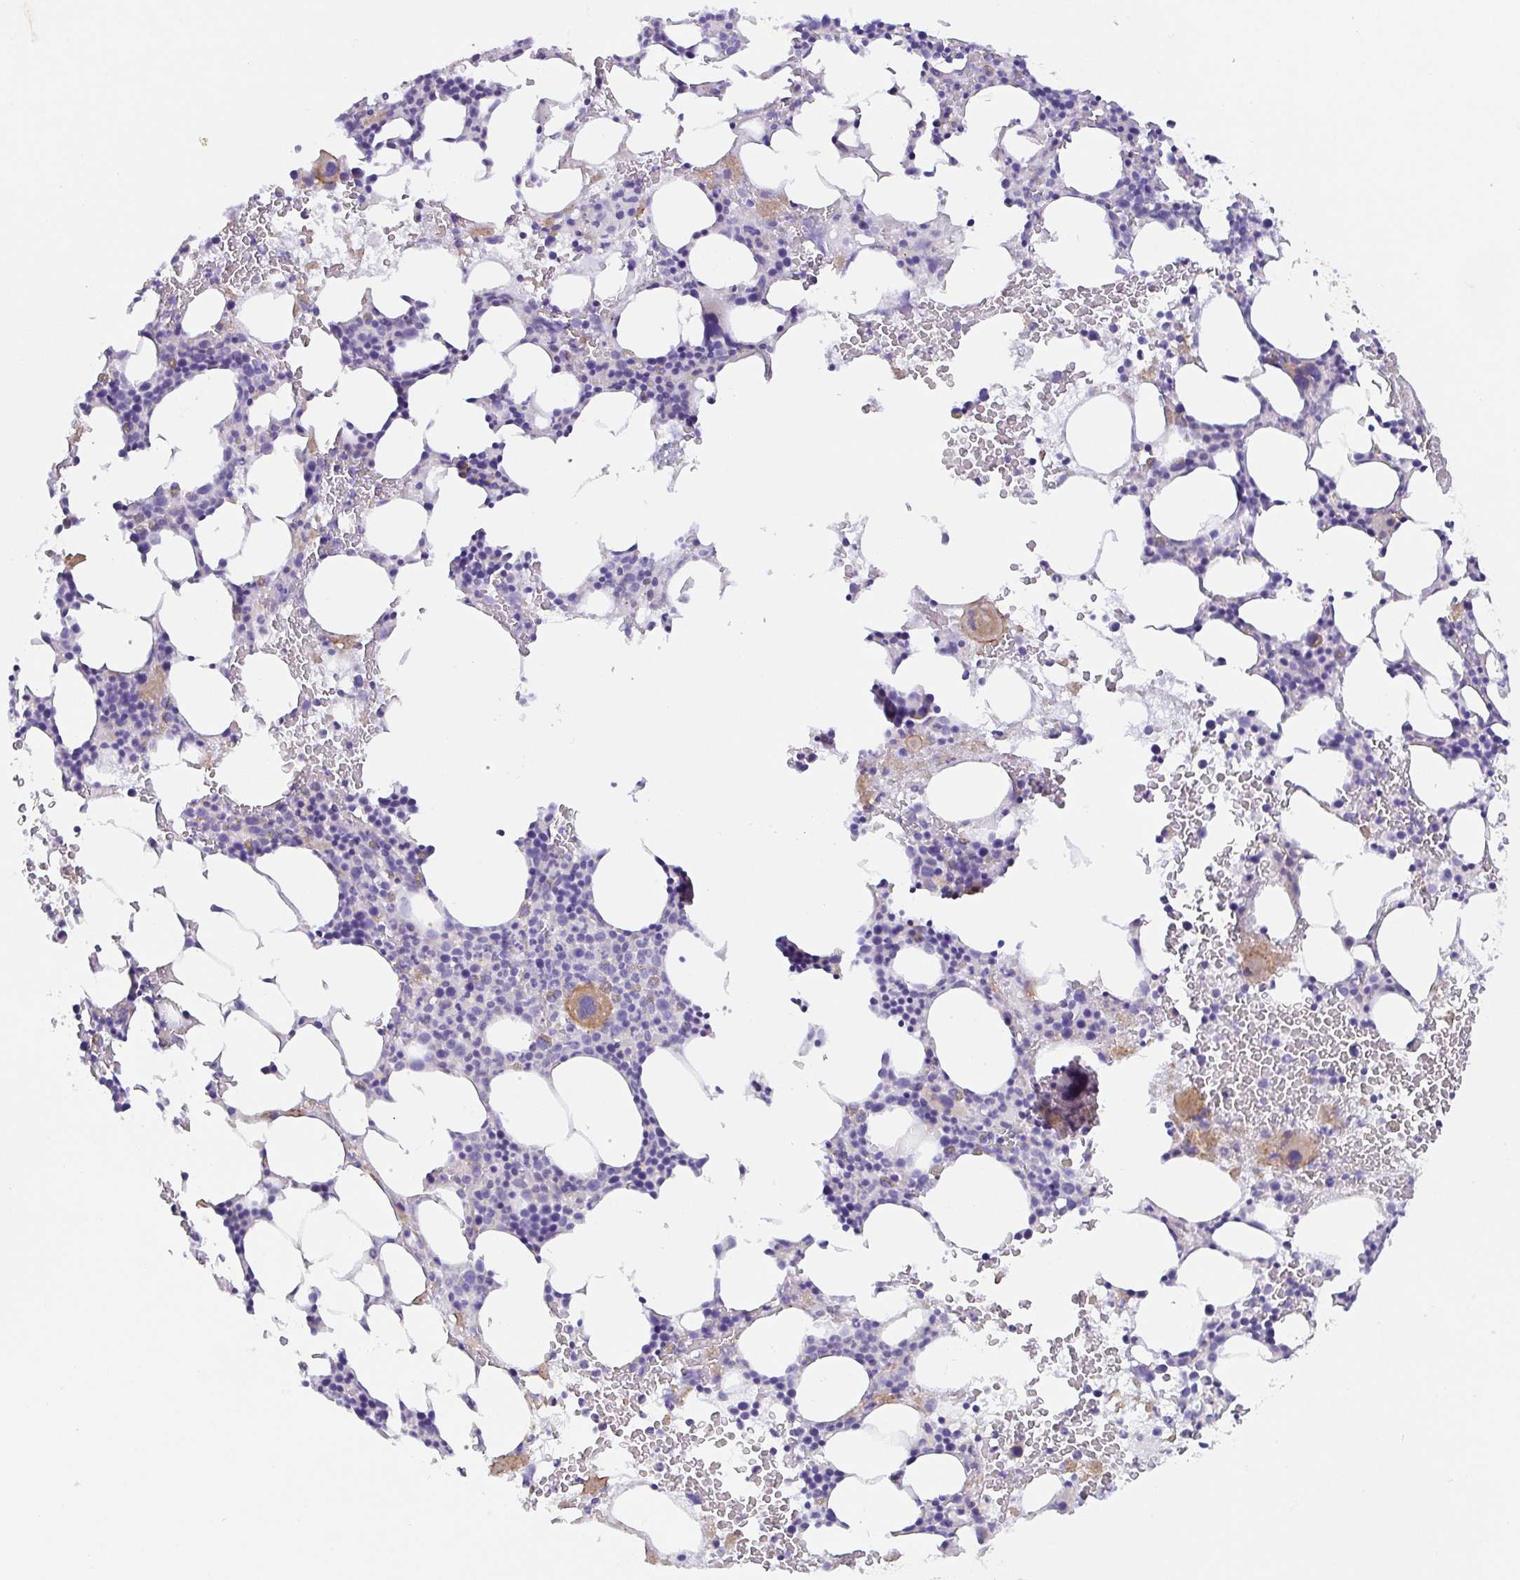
{"staining": {"intensity": "weak", "quantity": "<25%", "location": "cytoplasmic/membranous"}, "tissue": "bone marrow", "cell_type": "Hematopoietic cells", "image_type": "normal", "snomed": [{"axis": "morphology", "description": "Normal tissue, NOS"}, {"axis": "topography", "description": "Bone marrow"}], "caption": "High power microscopy image of an IHC image of unremarkable bone marrow, revealing no significant positivity in hematopoietic cells. (DAB immunohistochemistry visualized using brightfield microscopy, high magnification).", "gene": "TRAM2", "patient": {"sex": "female", "age": 72}}